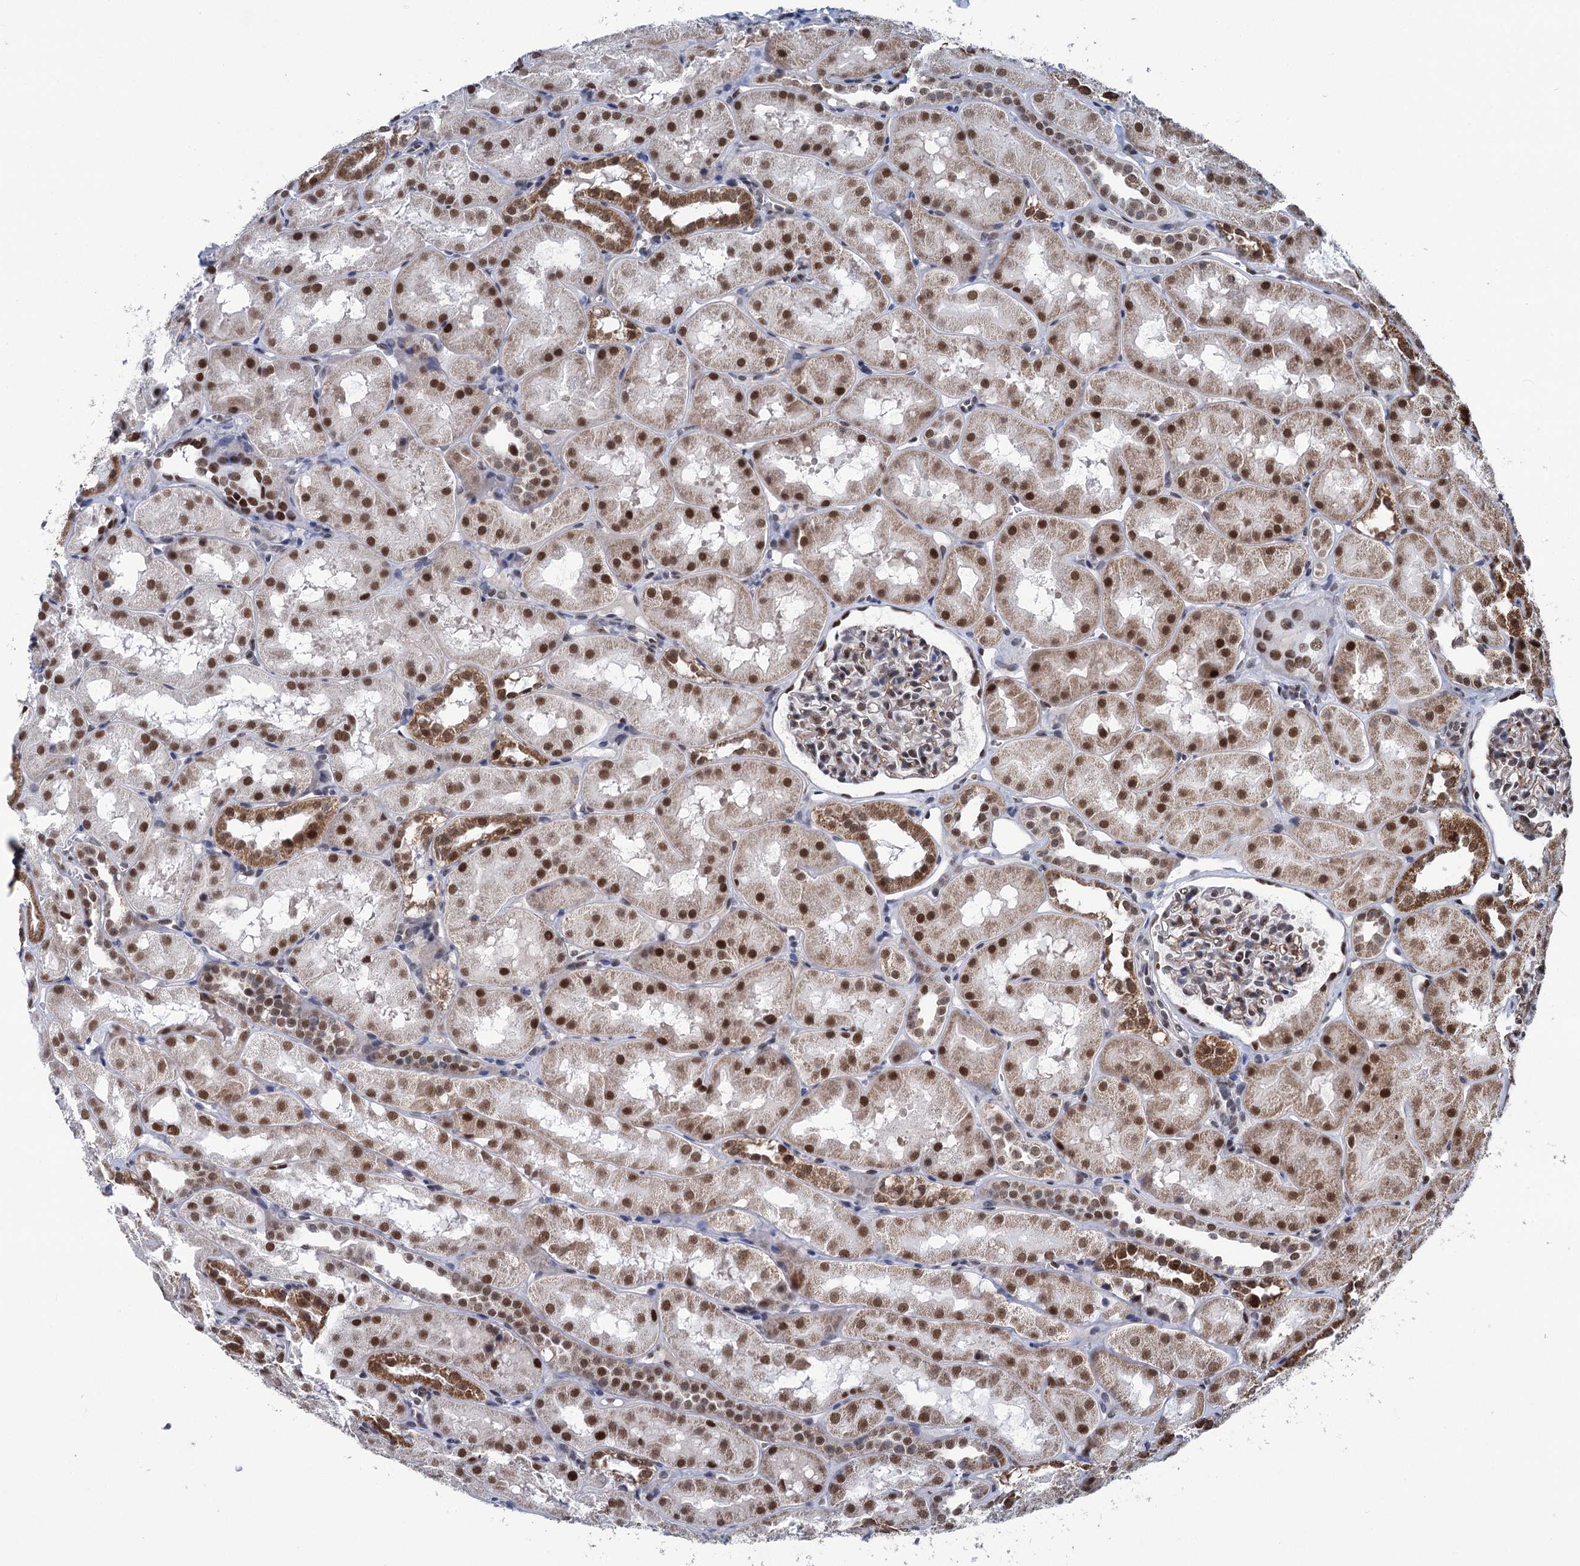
{"staining": {"intensity": "moderate", "quantity": "25%-75%", "location": "cytoplasmic/membranous,nuclear"}, "tissue": "kidney", "cell_type": "Cells in glomeruli", "image_type": "normal", "snomed": [{"axis": "morphology", "description": "Normal tissue, NOS"}, {"axis": "topography", "description": "Kidney"}, {"axis": "topography", "description": "Urinary bladder"}], "caption": "Immunohistochemistry staining of benign kidney, which exhibits medium levels of moderate cytoplasmic/membranous,nuclear expression in about 25%-75% of cells in glomeruli indicating moderate cytoplasmic/membranous,nuclear protein staining. The staining was performed using DAB (3,3'-diaminobenzidine) (brown) for protein detection and nuclei were counterstained in hematoxylin (blue).", "gene": "MORN3", "patient": {"sex": "male", "age": 16}}